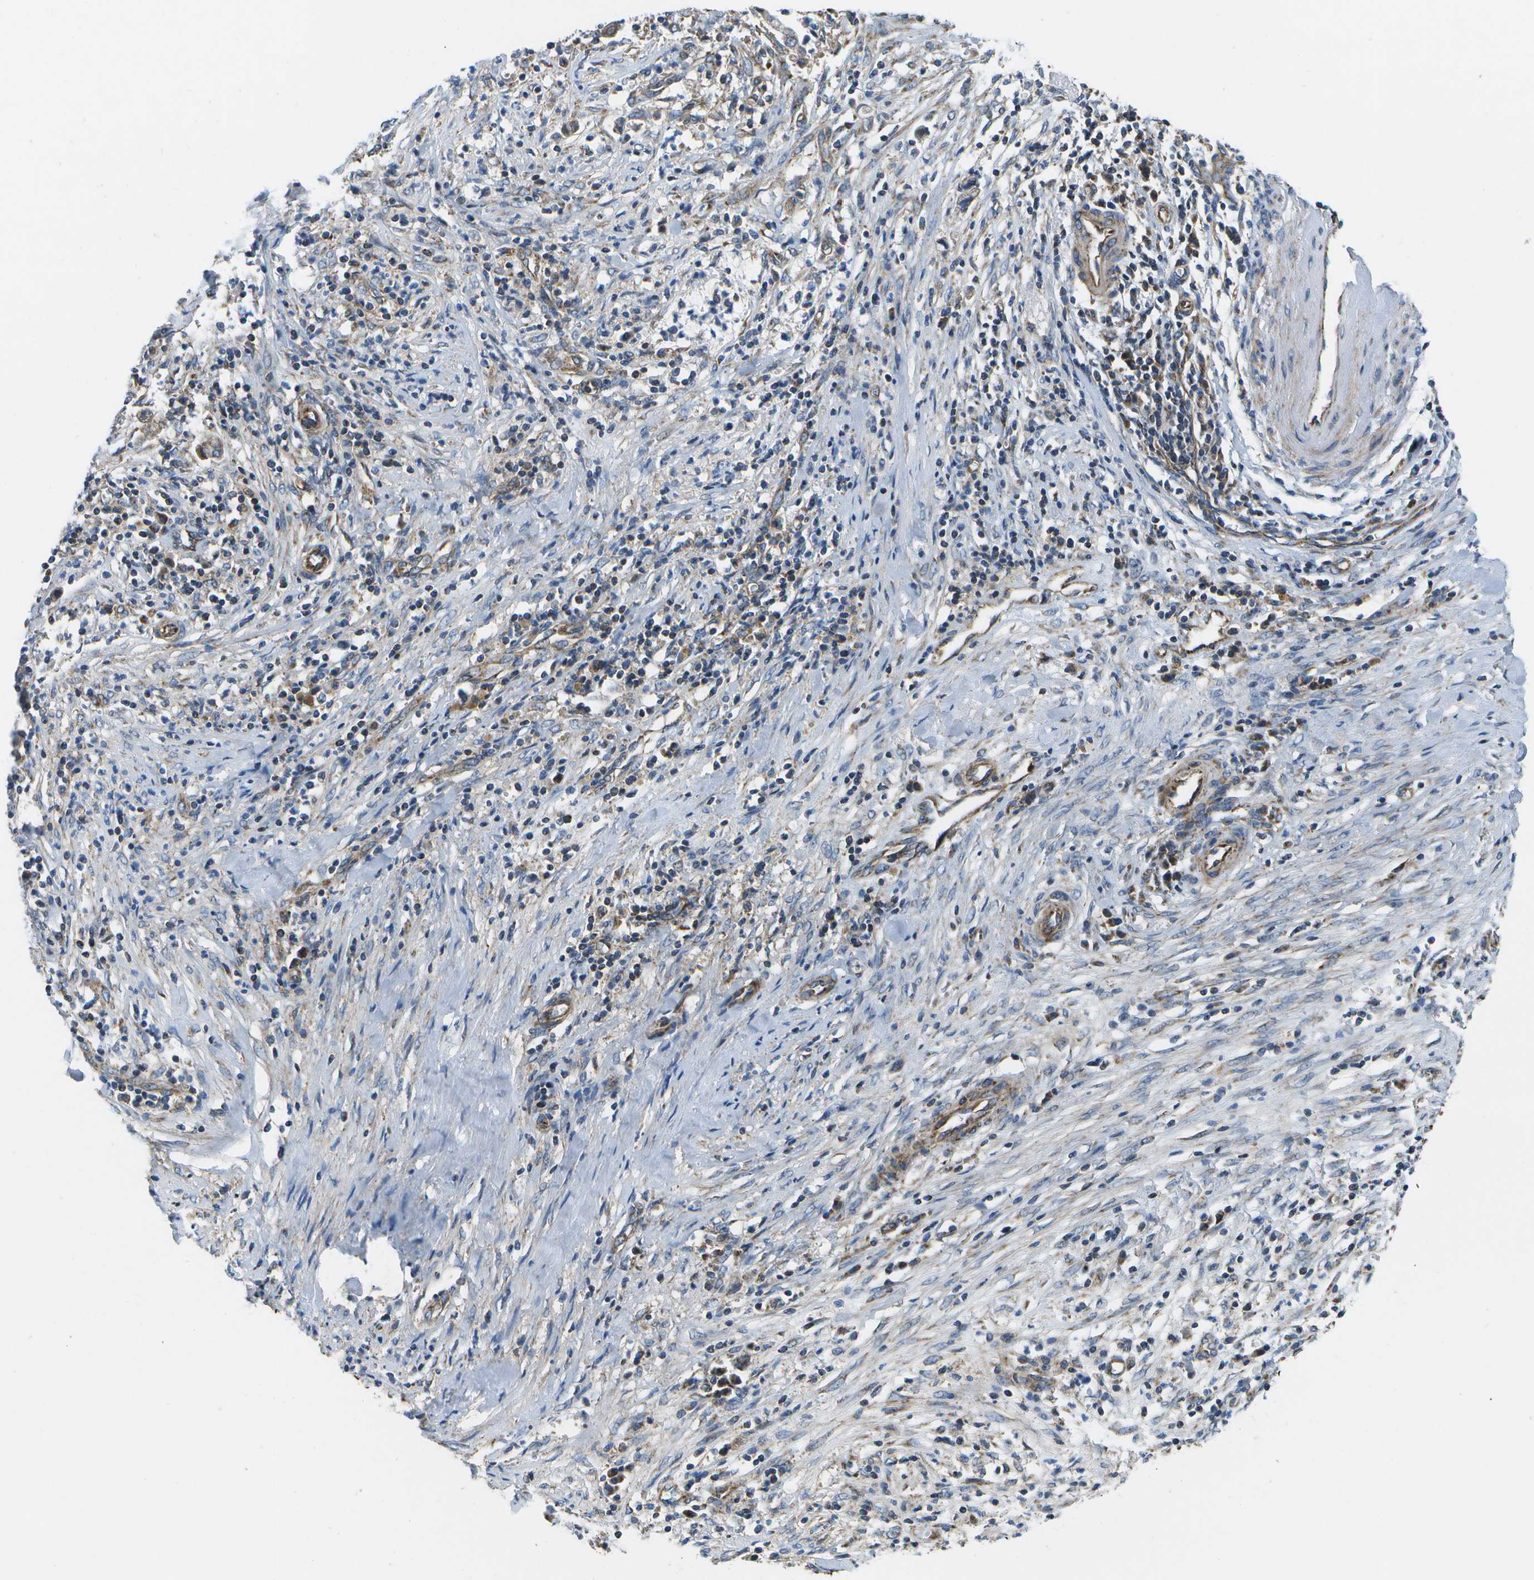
{"staining": {"intensity": "moderate", "quantity": "<25%", "location": "cytoplasmic/membranous"}, "tissue": "cervical cancer", "cell_type": "Tumor cells", "image_type": "cancer", "snomed": [{"axis": "morphology", "description": "Adenocarcinoma, NOS"}, {"axis": "topography", "description": "Cervix"}], "caption": "The immunohistochemical stain shows moderate cytoplasmic/membranous expression in tumor cells of cervical adenocarcinoma tissue. (DAB IHC with brightfield microscopy, high magnification).", "gene": "MVK", "patient": {"sex": "female", "age": 44}}